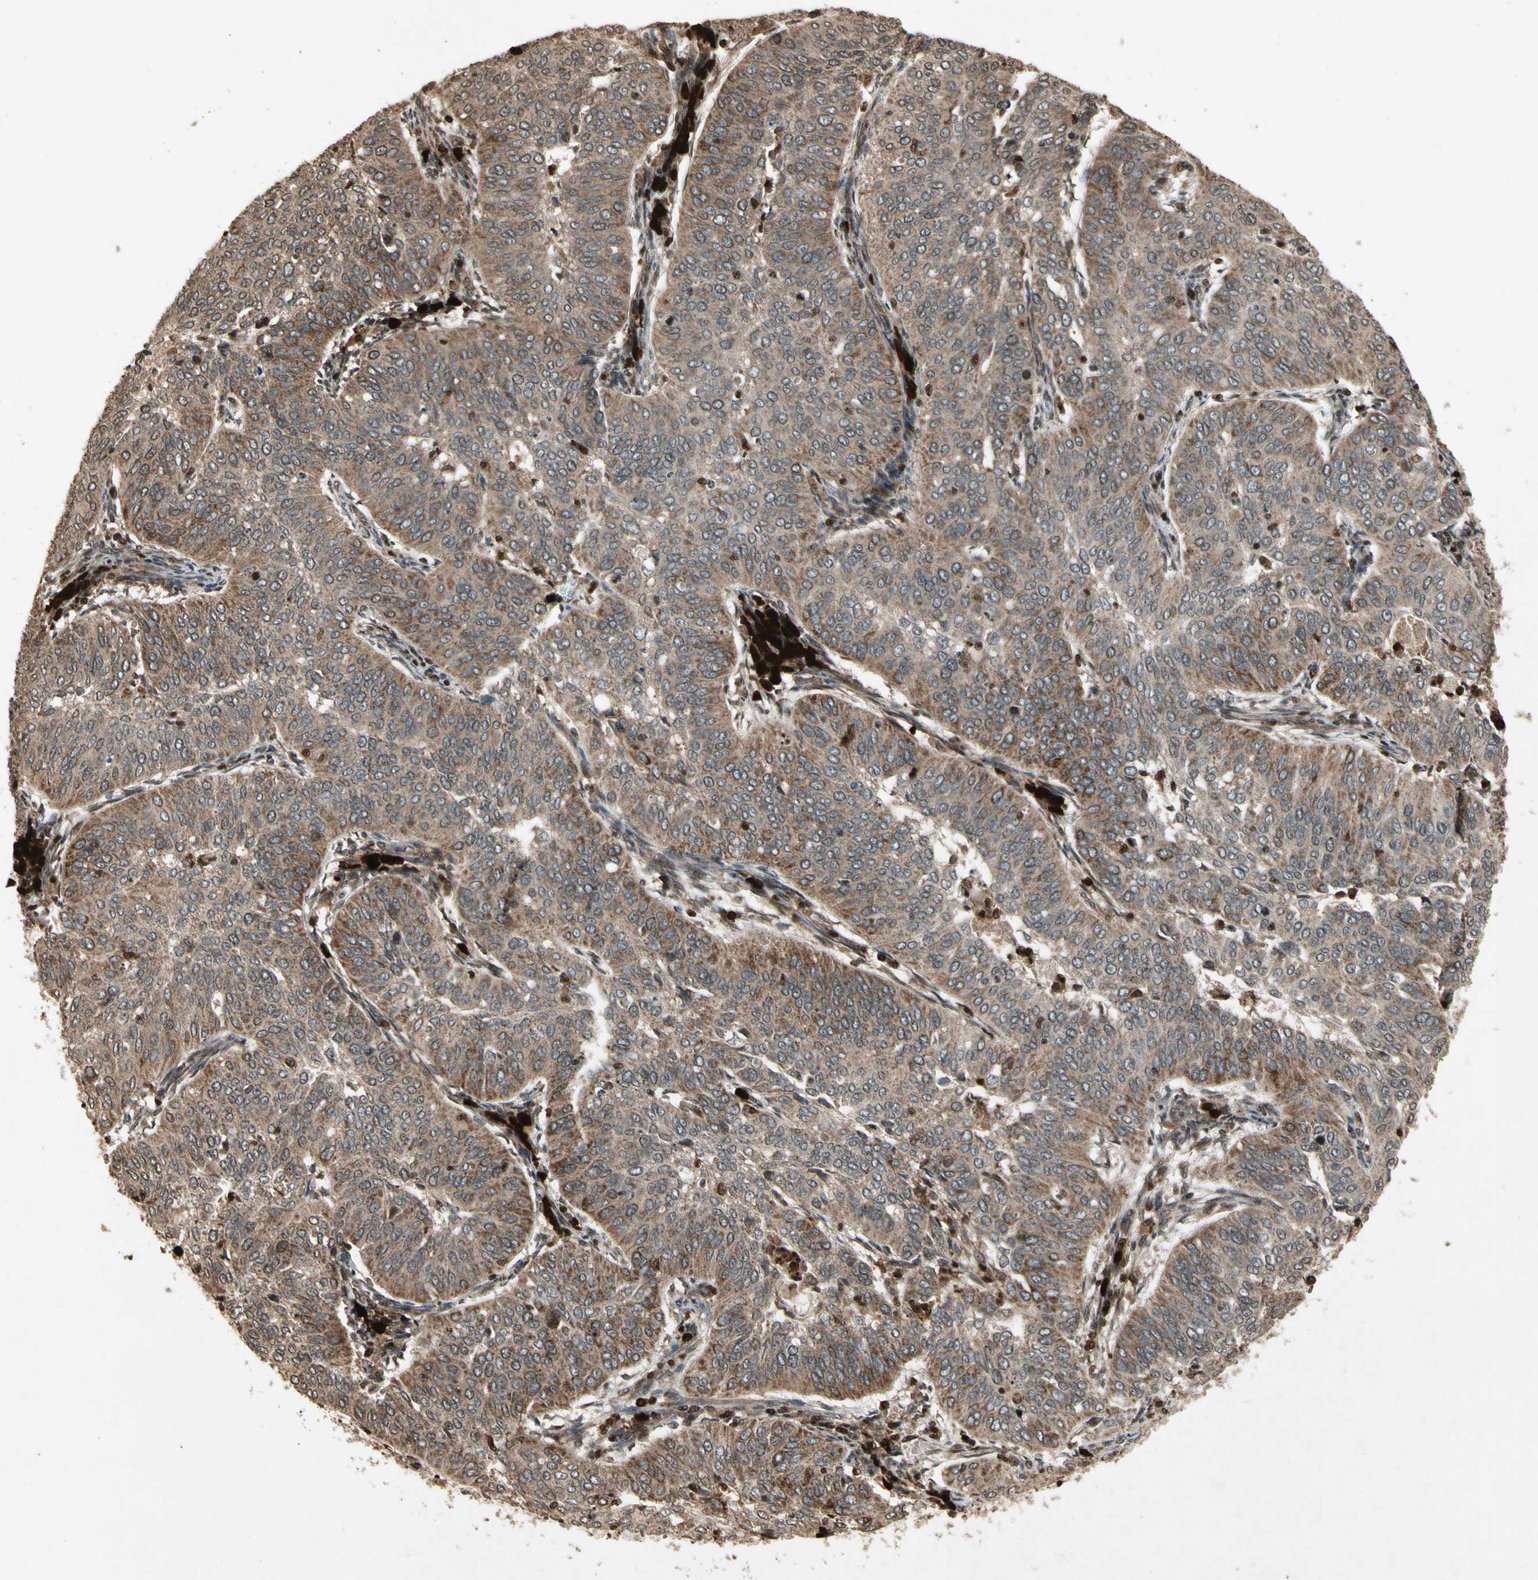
{"staining": {"intensity": "moderate", "quantity": ">75%", "location": "cytoplasmic/membranous"}, "tissue": "cervical cancer", "cell_type": "Tumor cells", "image_type": "cancer", "snomed": [{"axis": "morphology", "description": "Normal tissue, NOS"}, {"axis": "morphology", "description": "Squamous cell carcinoma, NOS"}, {"axis": "topography", "description": "Cervix"}], "caption": "DAB (3,3'-diaminobenzidine) immunohistochemical staining of human squamous cell carcinoma (cervical) reveals moderate cytoplasmic/membranous protein expression in about >75% of tumor cells.", "gene": "GLRX", "patient": {"sex": "female", "age": 39}}